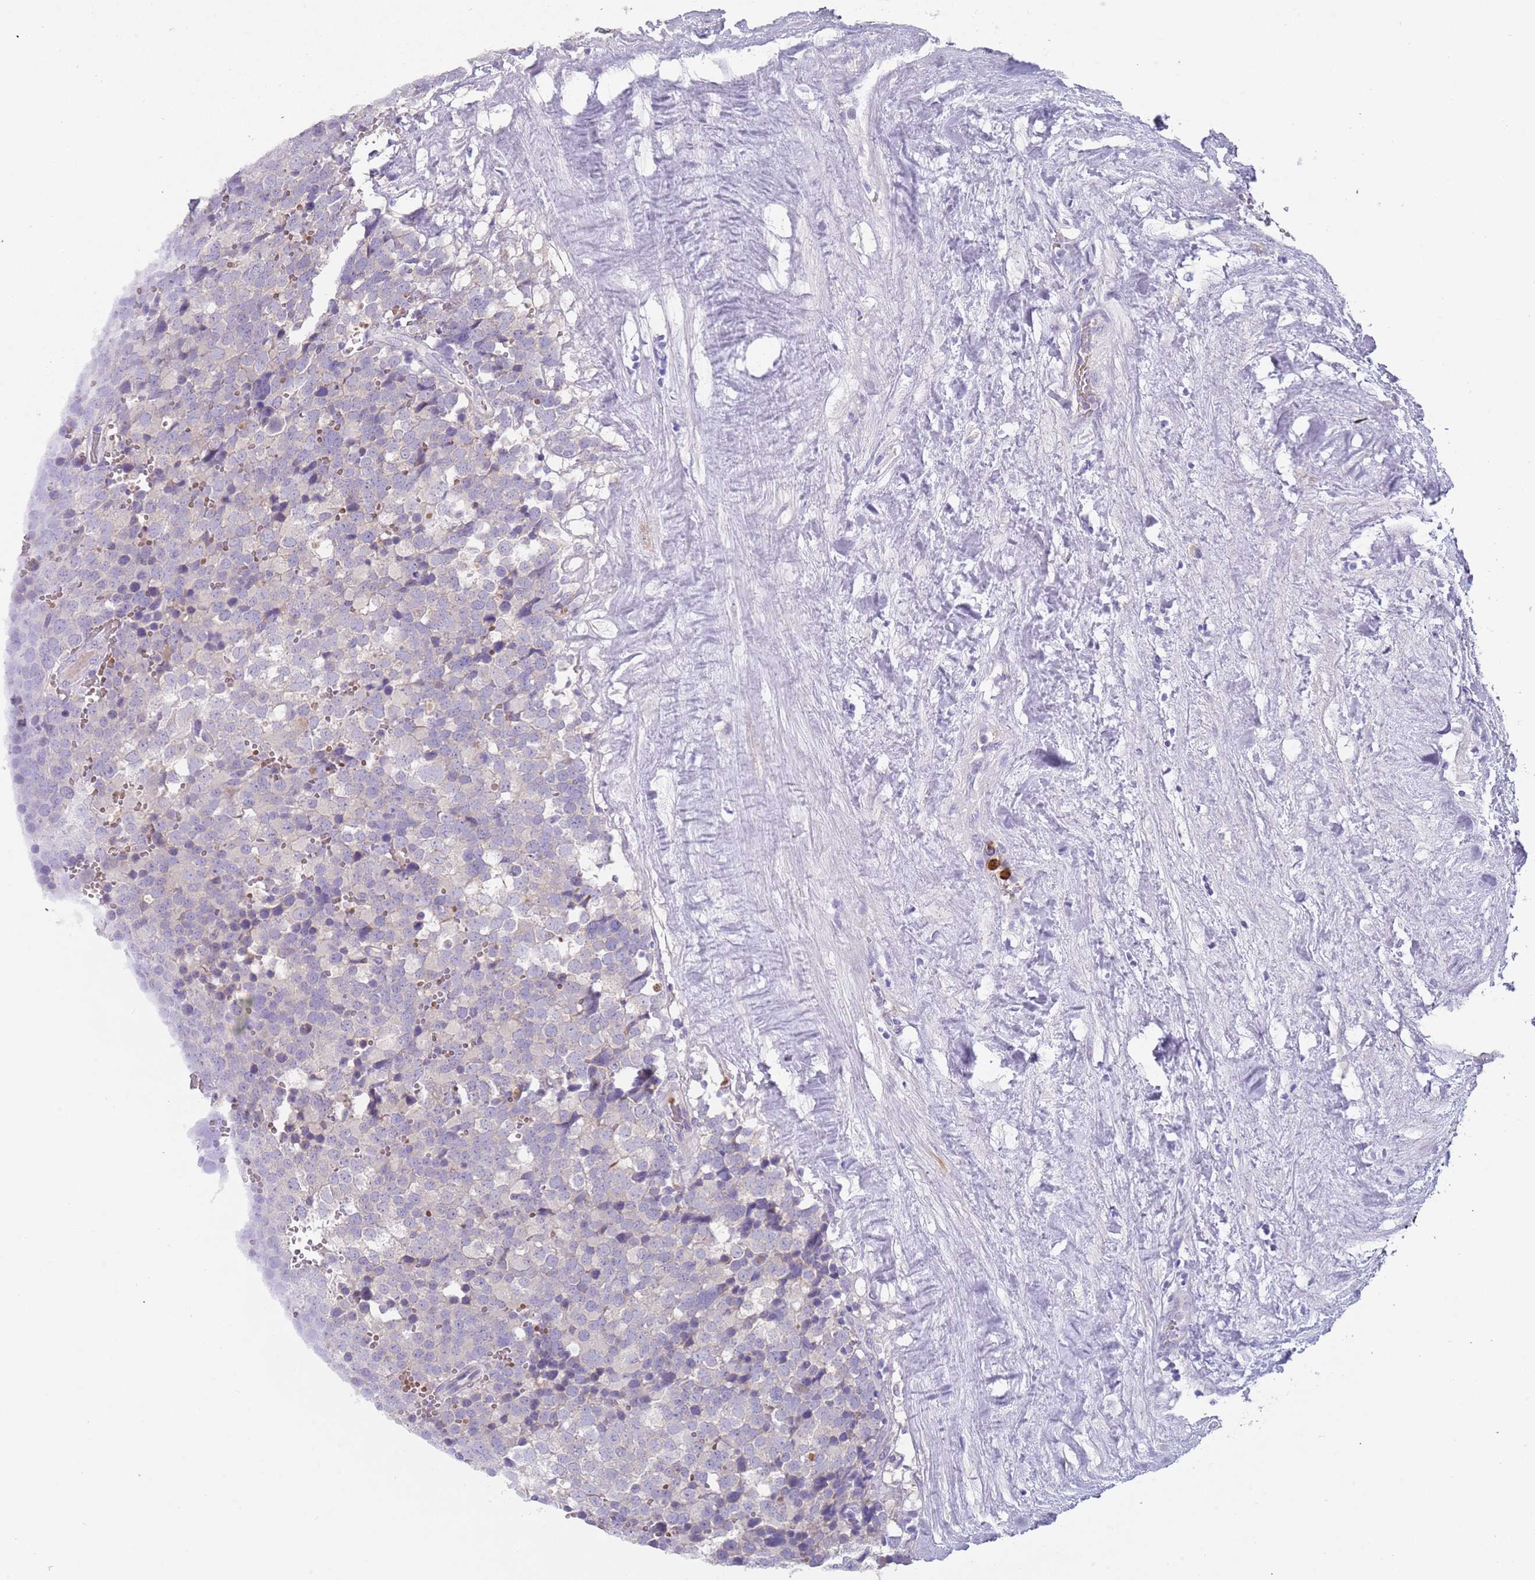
{"staining": {"intensity": "negative", "quantity": "none", "location": "none"}, "tissue": "testis cancer", "cell_type": "Tumor cells", "image_type": "cancer", "snomed": [{"axis": "morphology", "description": "Seminoma, NOS"}, {"axis": "topography", "description": "Testis"}], "caption": "Testis seminoma was stained to show a protein in brown. There is no significant positivity in tumor cells. Nuclei are stained in blue.", "gene": "TMEM251", "patient": {"sex": "male", "age": 71}}